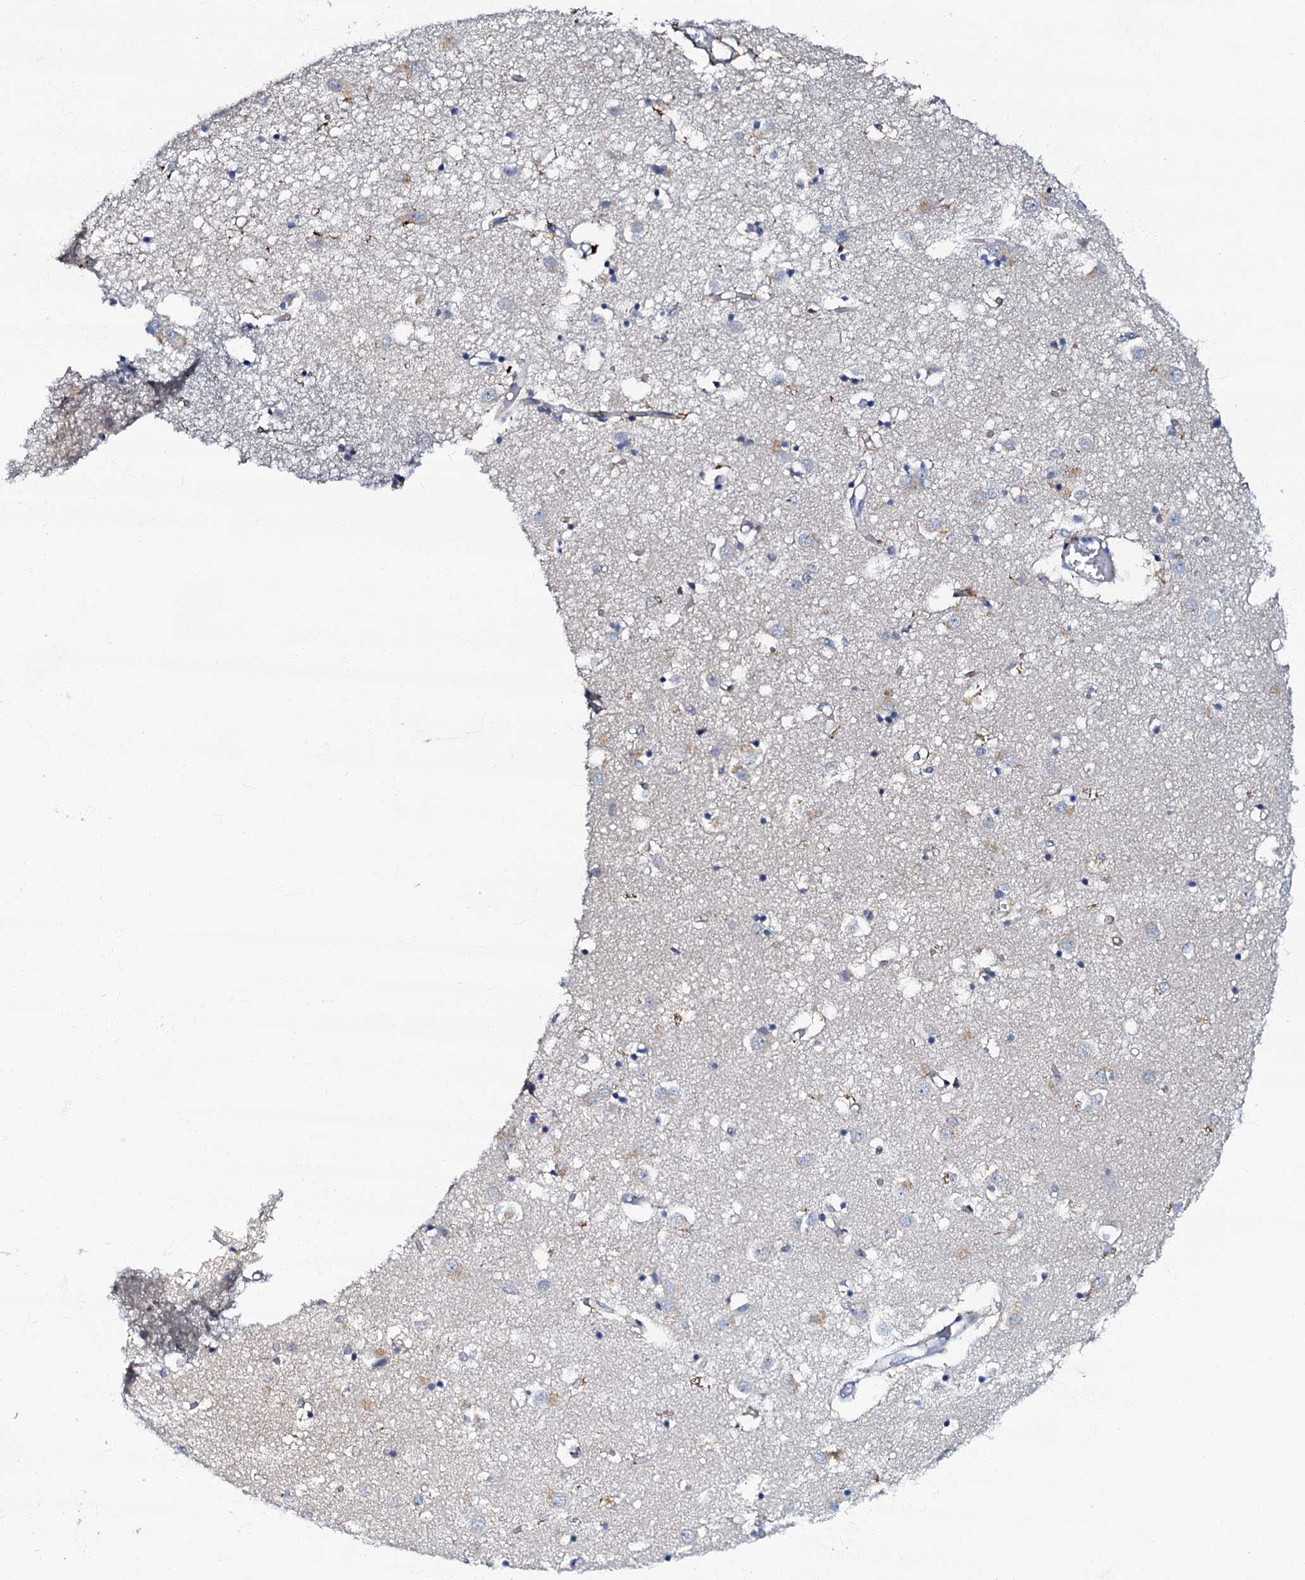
{"staining": {"intensity": "negative", "quantity": "none", "location": "none"}, "tissue": "caudate", "cell_type": "Glial cells", "image_type": "normal", "snomed": [{"axis": "morphology", "description": "Normal tissue, NOS"}, {"axis": "topography", "description": "Lateral ventricle wall"}], "caption": "High power microscopy image of an immunohistochemistry (IHC) image of benign caudate, revealing no significant positivity in glial cells. (DAB (3,3'-diaminobenzidine) immunohistochemistry (IHC), high magnification).", "gene": "MFSD5", "patient": {"sex": "male", "age": 70}}